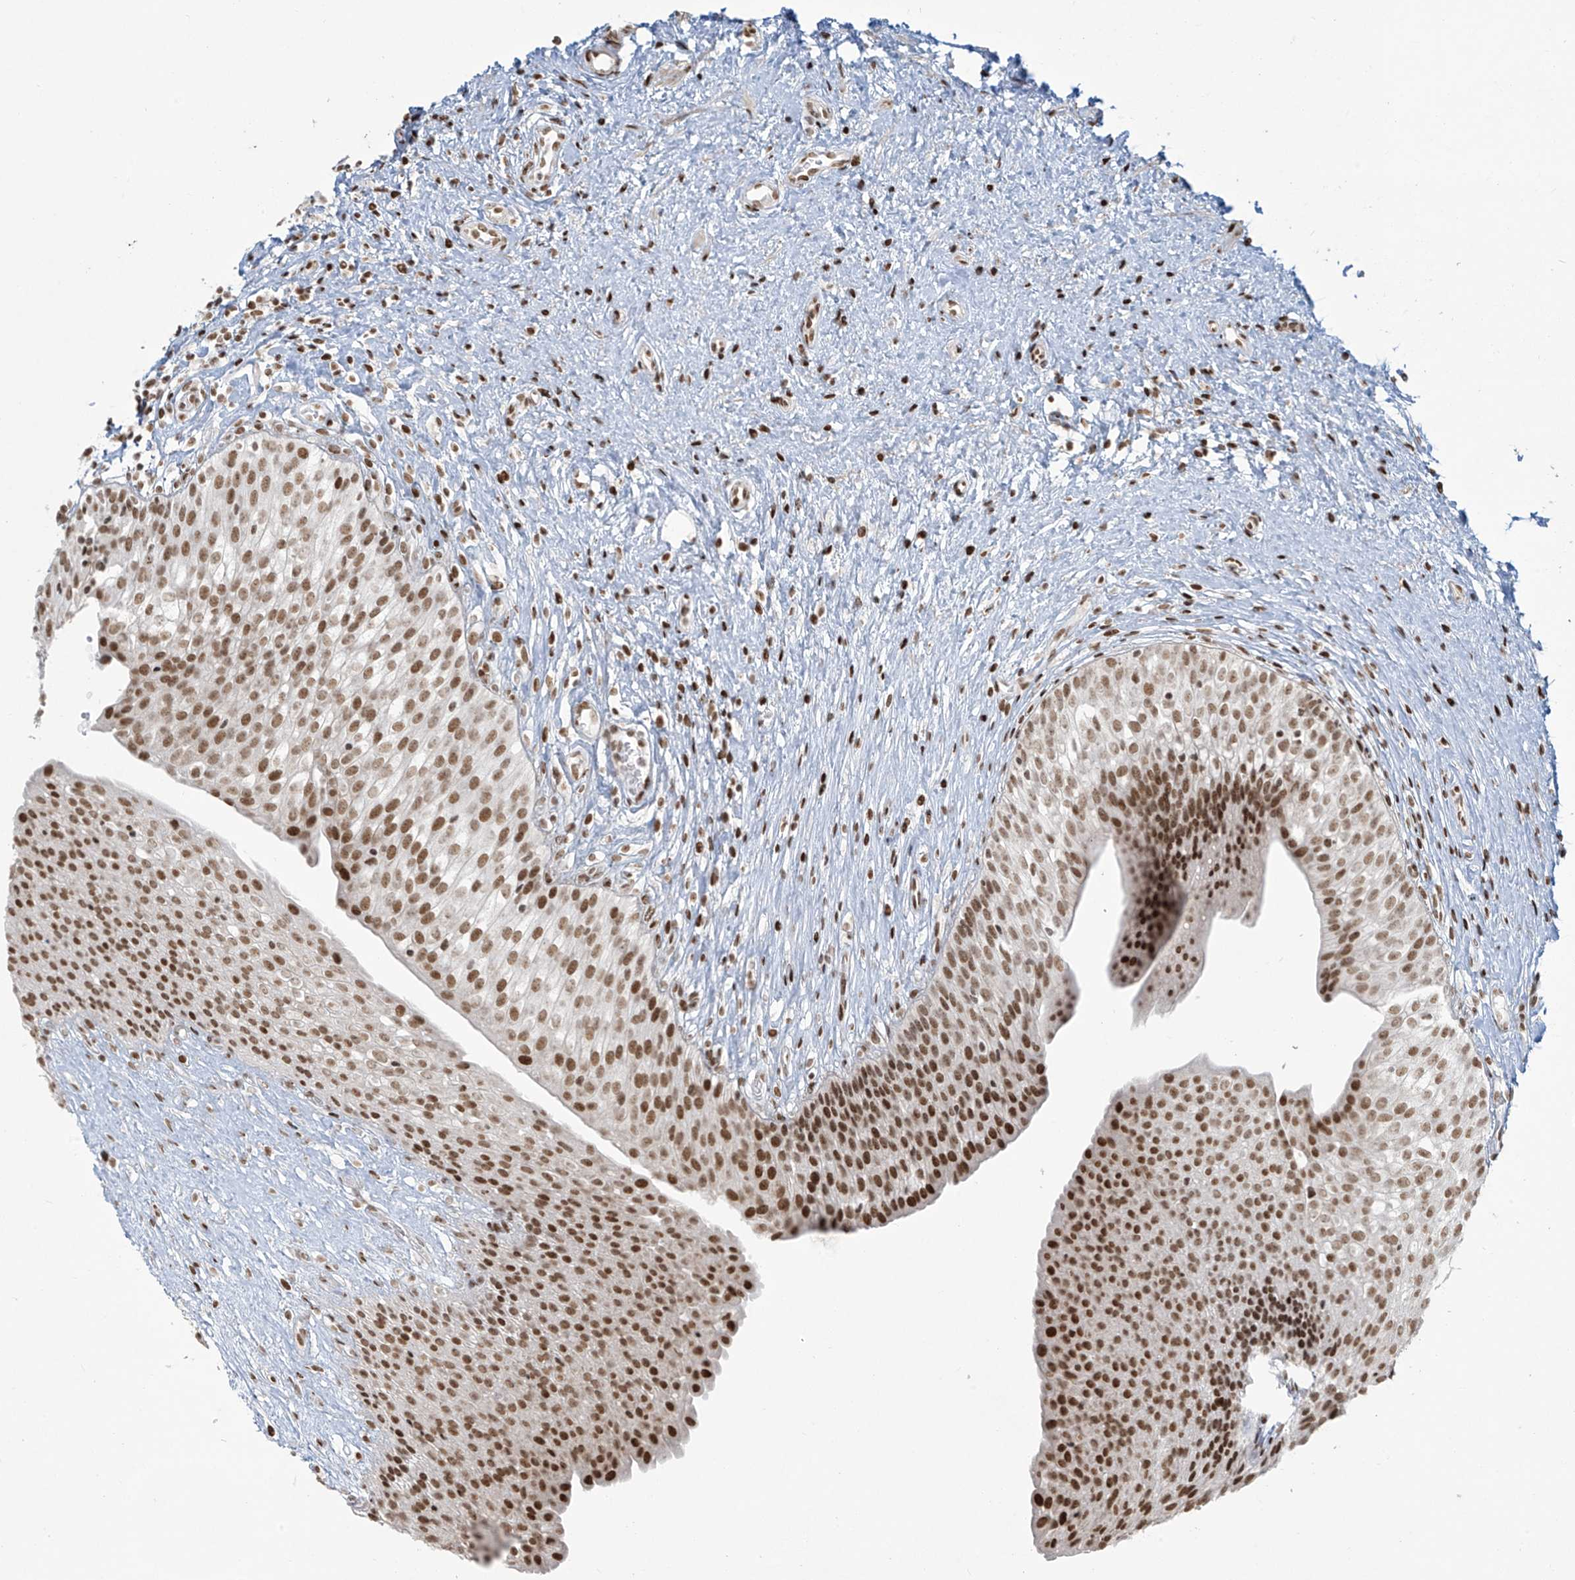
{"staining": {"intensity": "moderate", "quantity": ">75%", "location": "nuclear"}, "tissue": "urinary bladder", "cell_type": "Urothelial cells", "image_type": "normal", "snomed": [{"axis": "morphology", "description": "Normal tissue, NOS"}, {"axis": "topography", "description": "Urinary bladder"}], "caption": "This histopathology image demonstrates unremarkable urinary bladder stained with immunohistochemistry to label a protein in brown. The nuclear of urothelial cells show moderate positivity for the protein. Nuclei are counter-stained blue.", "gene": "MS4A6A", "patient": {"sex": "male", "age": 1}}